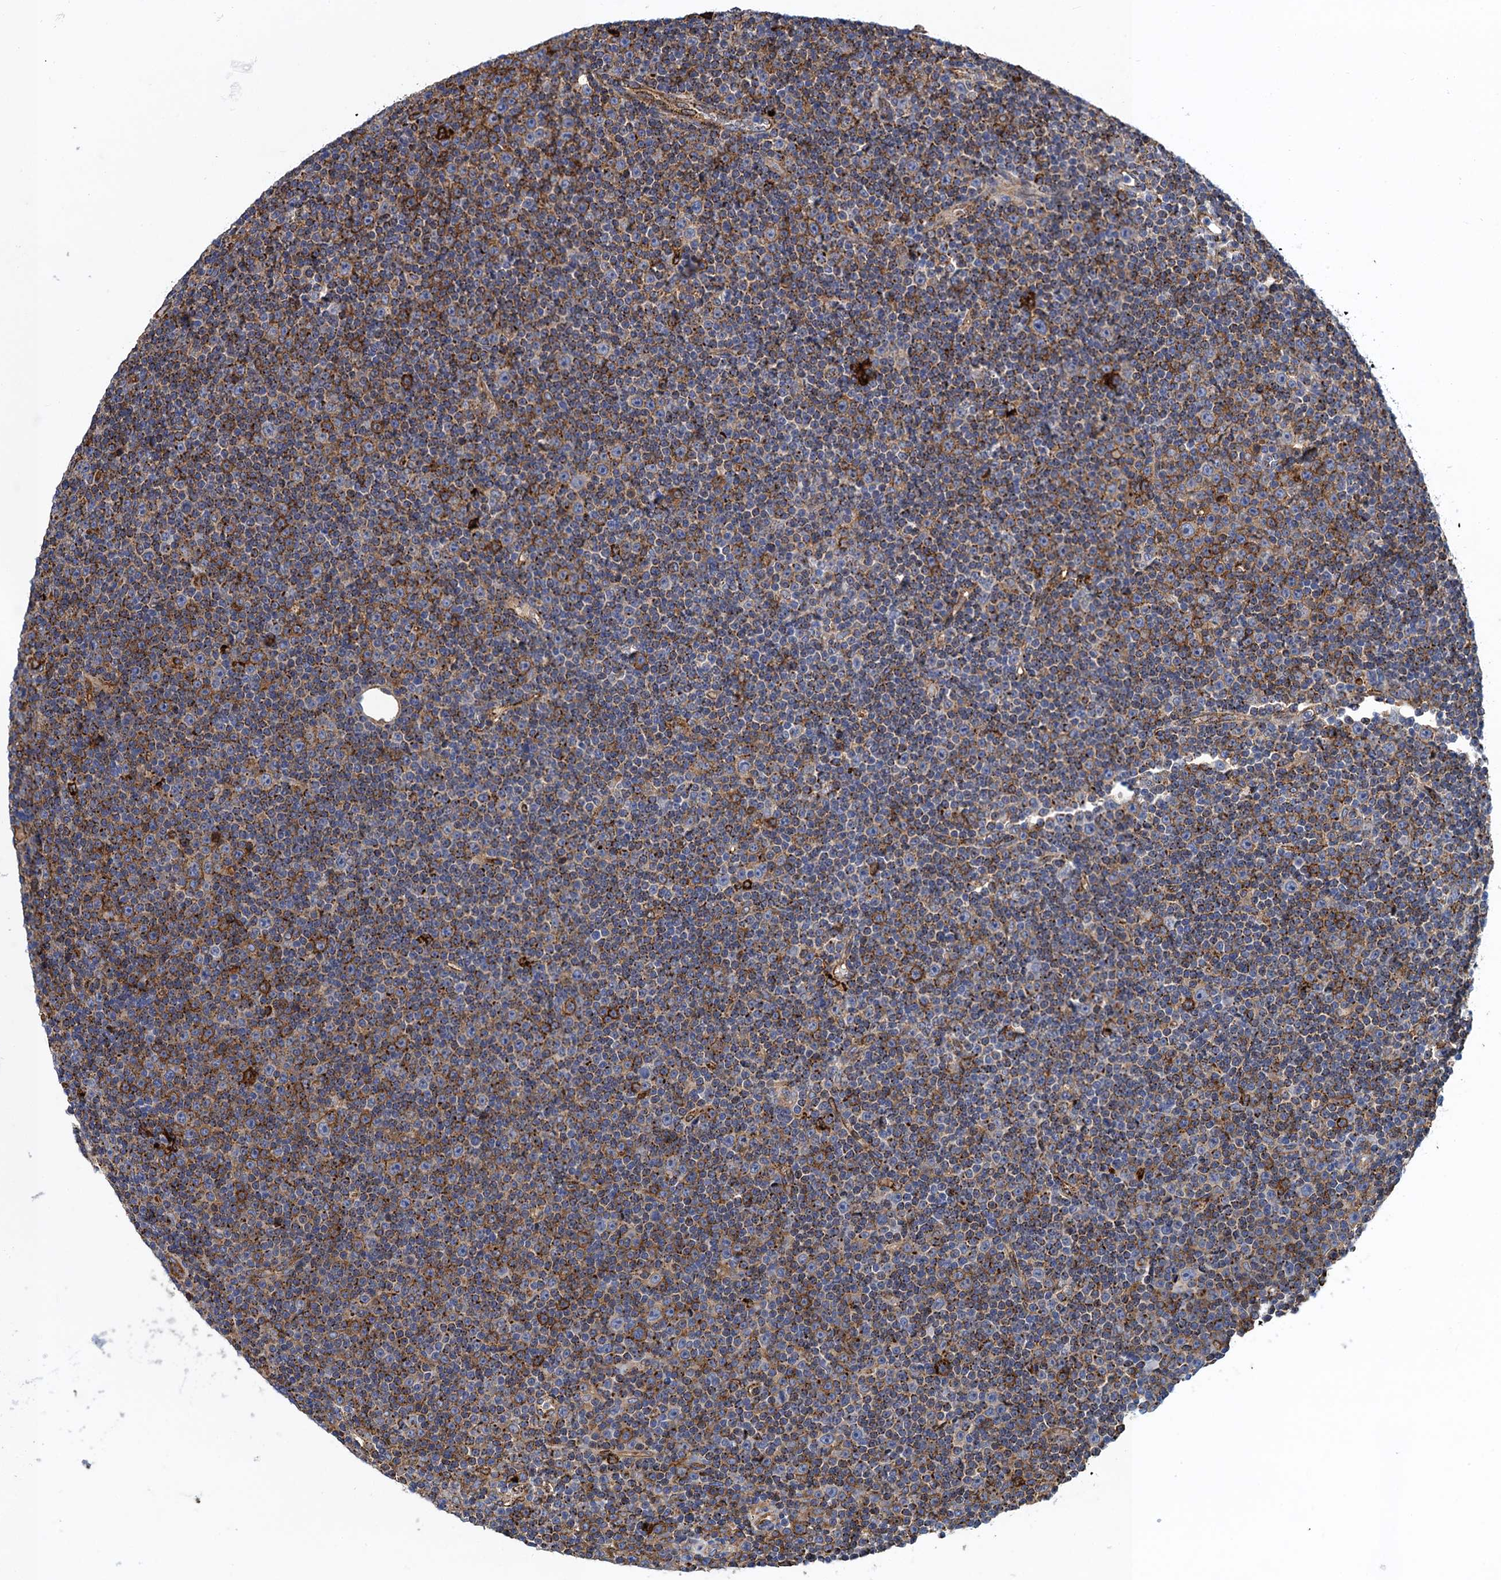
{"staining": {"intensity": "negative", "quantity": "none", "location": "none"}, "tissue": "lymphoma", "cell_type": "Tumor cells", "image_type": "cancer", "snomed": [{"axis": "morphology", "description": "Malignant lymphoma, non-Hodgkin's type, Low grade"}, {"axis": "topography", "description": "Lymph node"}], "caption": "A high-resolution micrograph shows IHC staining of lymphoma, which displays no significant expression in tumor cells.", "gene": "DNHD1", "patient": {"sex": "female", "age": 67}}